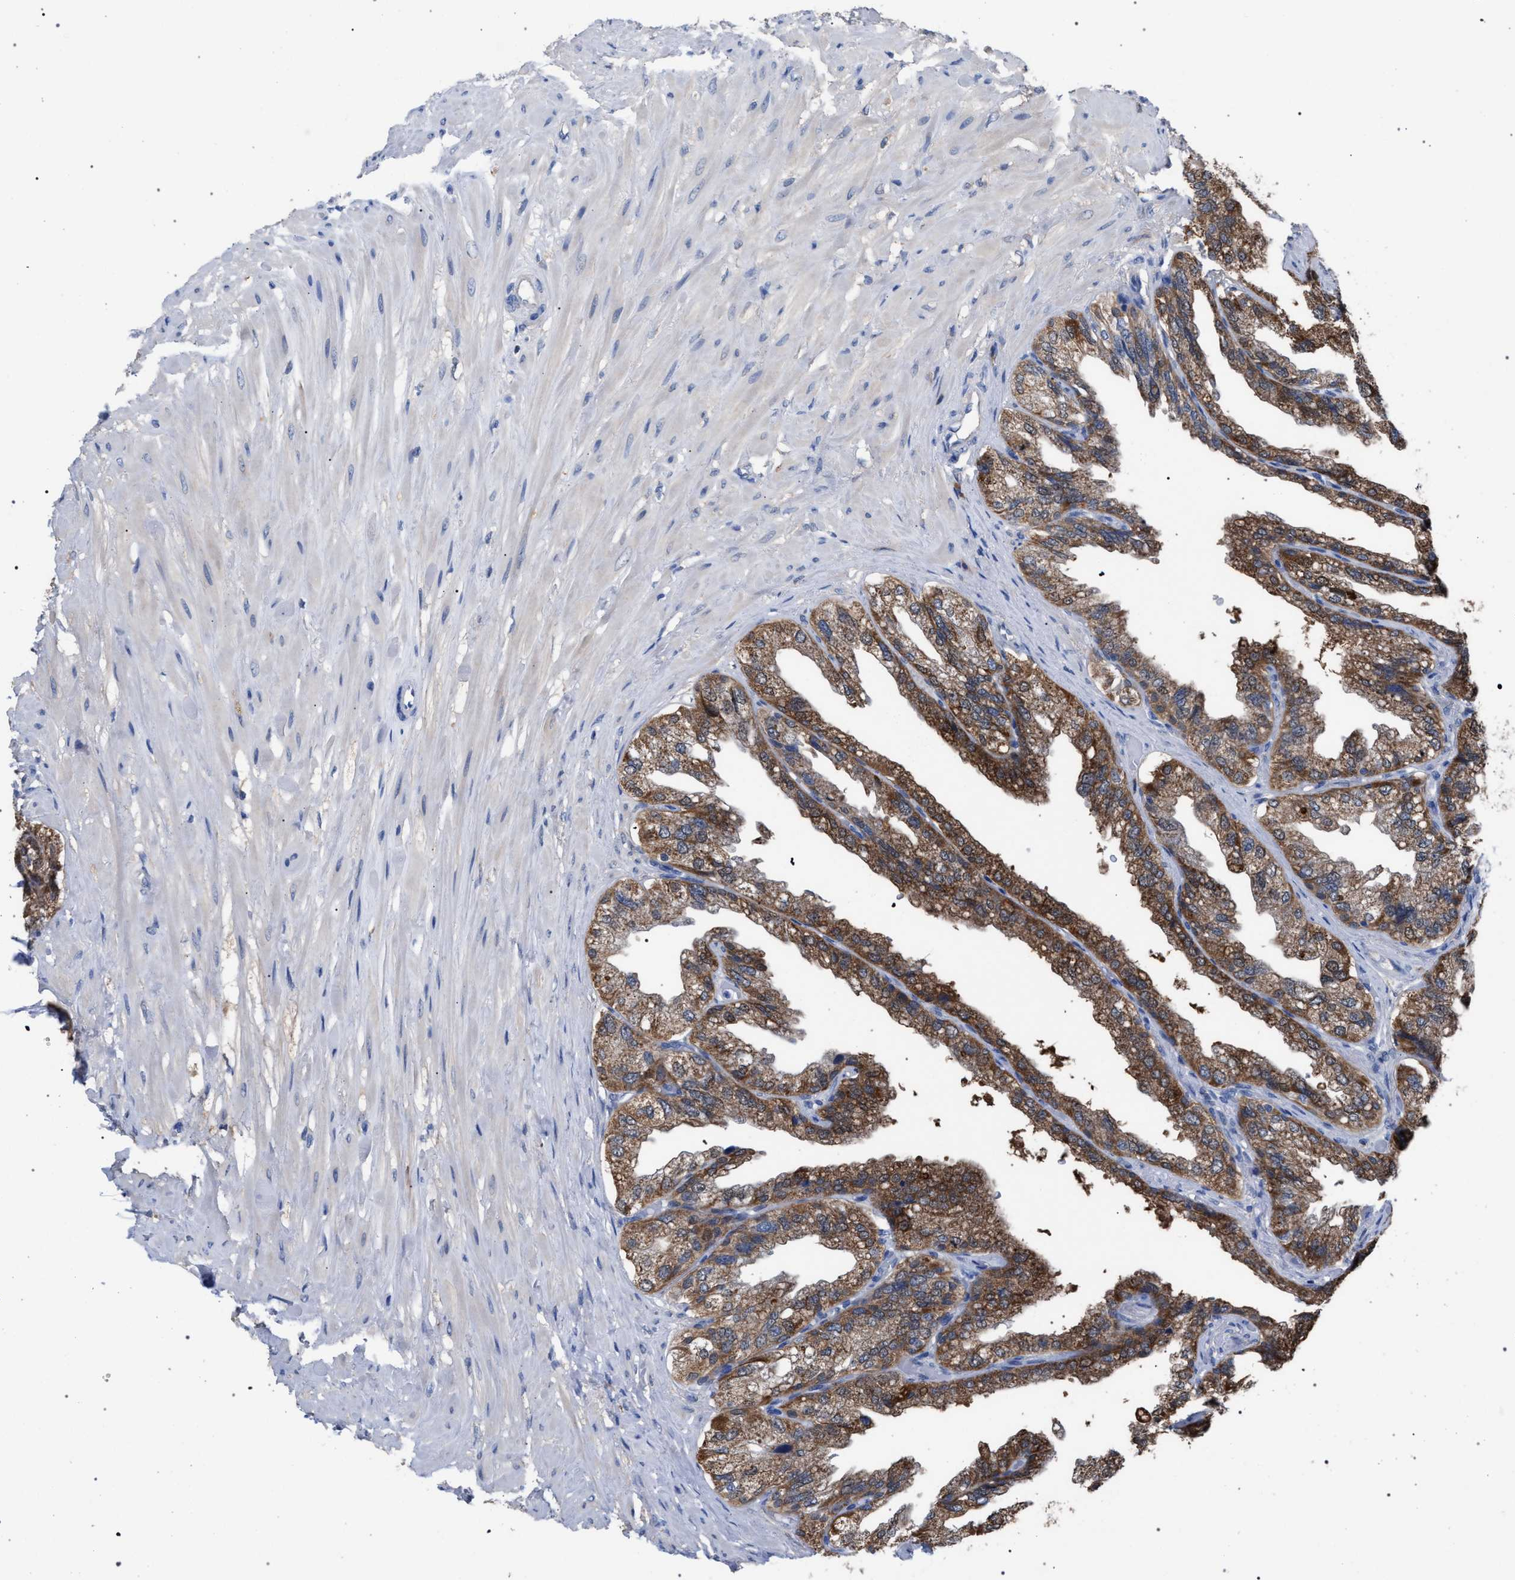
{"staining": {"intensity": "moderate", "quantity": ">75%", "location": "cytoplasmic/membranous"}, "tissue": "seminal vesicle", "cell_type": "Glandular cells", "image_type": "normal", "snomed": [{"axis": "morphology", "description": "Normal tissue, NOS"}, {"axis": "topography", "description": "Seminal veicle"}], "caption": "A high-resolution photomicrograph shows immunohistochemistry (IHC) staining of normal seminal vesicle, which reveals moderate cytoplasmic/membranous positivity in about >75% of glandular cells.", "gene": "CRYZ", "patient": {"sex": "male", "age": 68}}